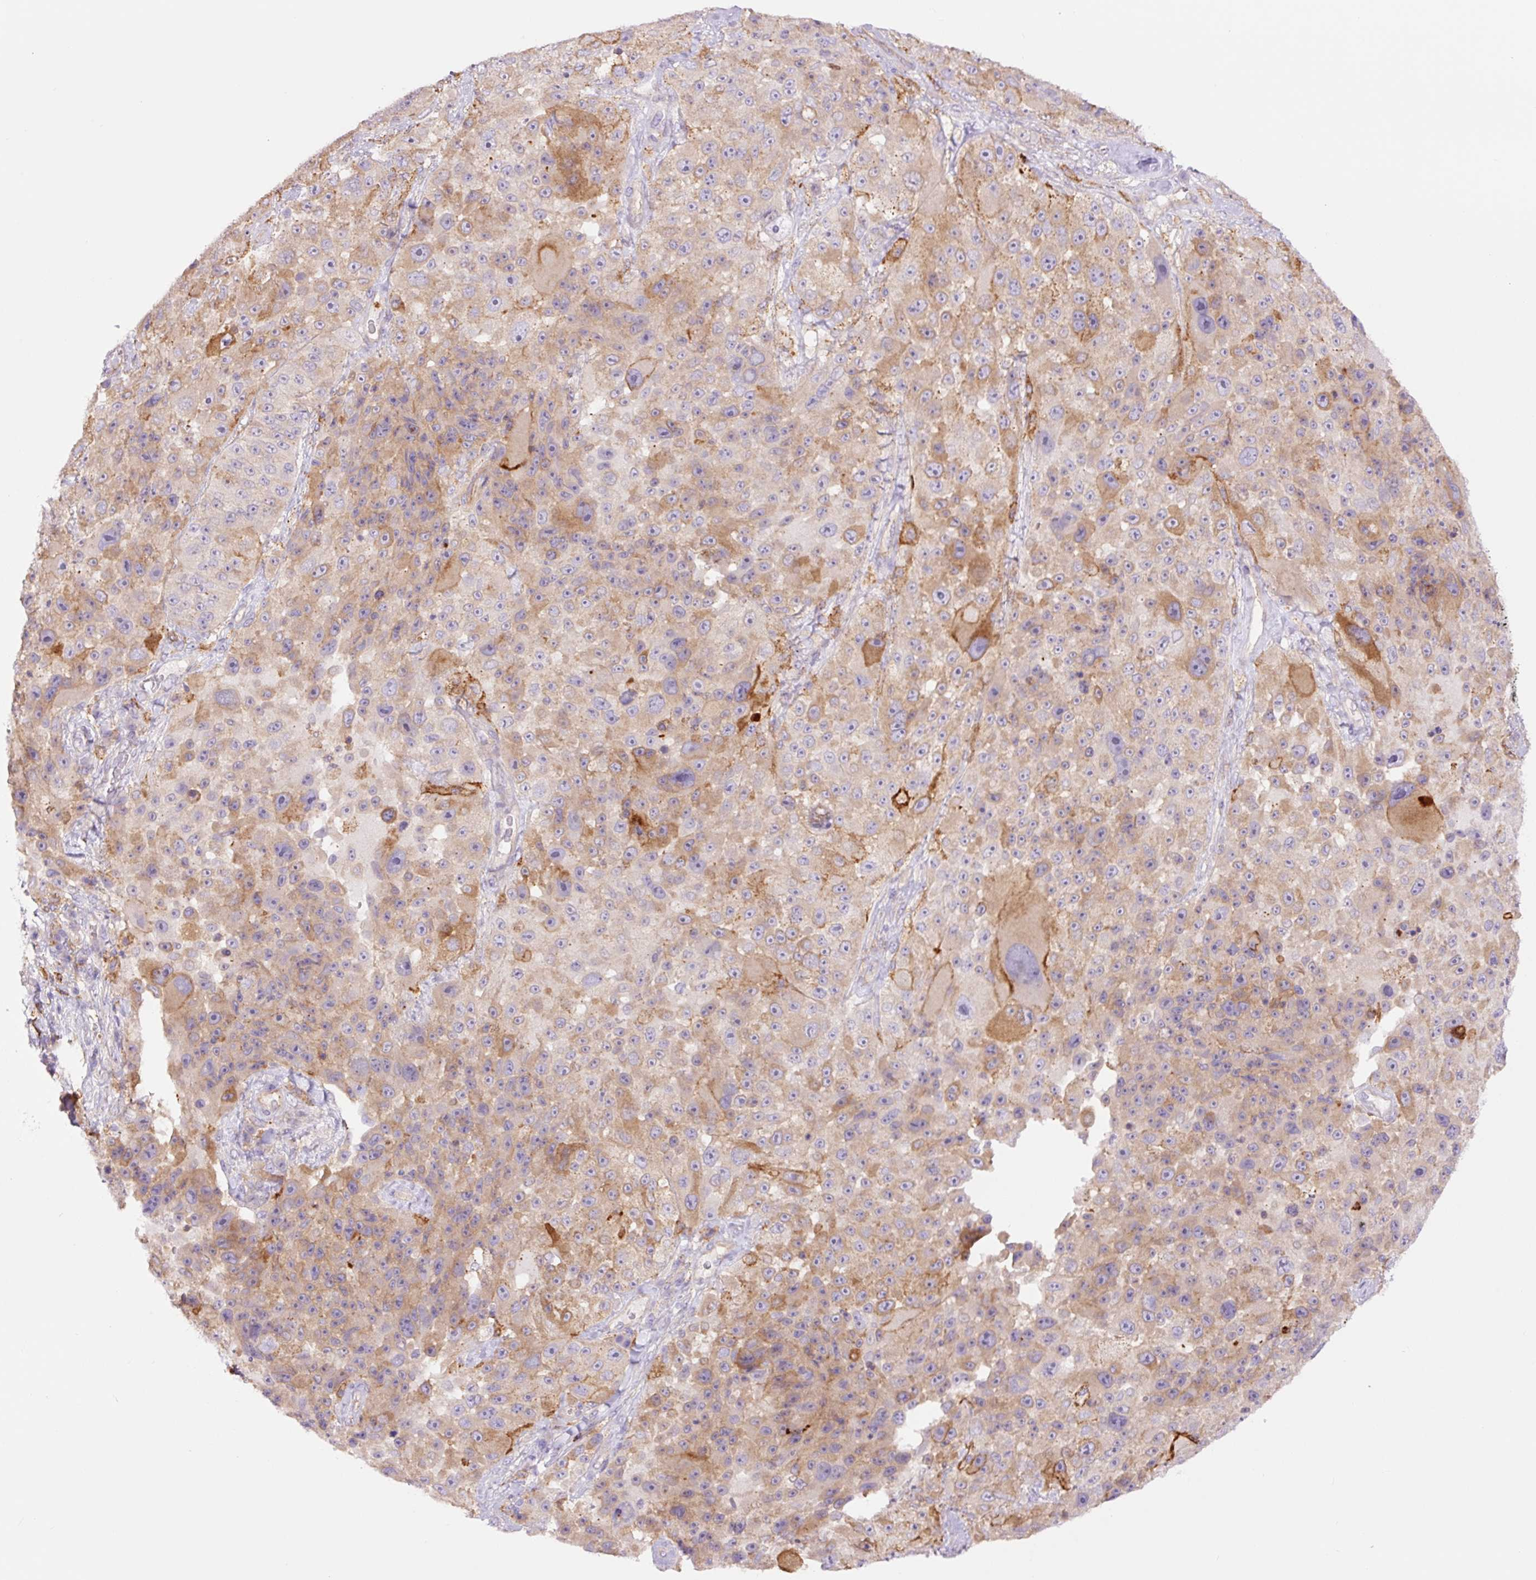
{"staining": {"intensity": "moderate", "quantity": "25%-75%", "location": "cytoplasmic/membranous"}, "tissue": "melanoma", "cell_type": "Tumor cells", "image_type": "cancer", "snomed": [{"axis": "morphology", "description": "Malignant melanoma, Metastatic site"}, {"axis": "topography", "description": "Lymph node"}], "caption": "Immunohistochemical staining of human malignant melanoma (metastatic site) displays medium levels of moderate cytoplasmic/membranous expression in approximately 25%-75% of tumor cells.", "gene": "SH2D6", "patient": {"sex": "male", "age": 62}}